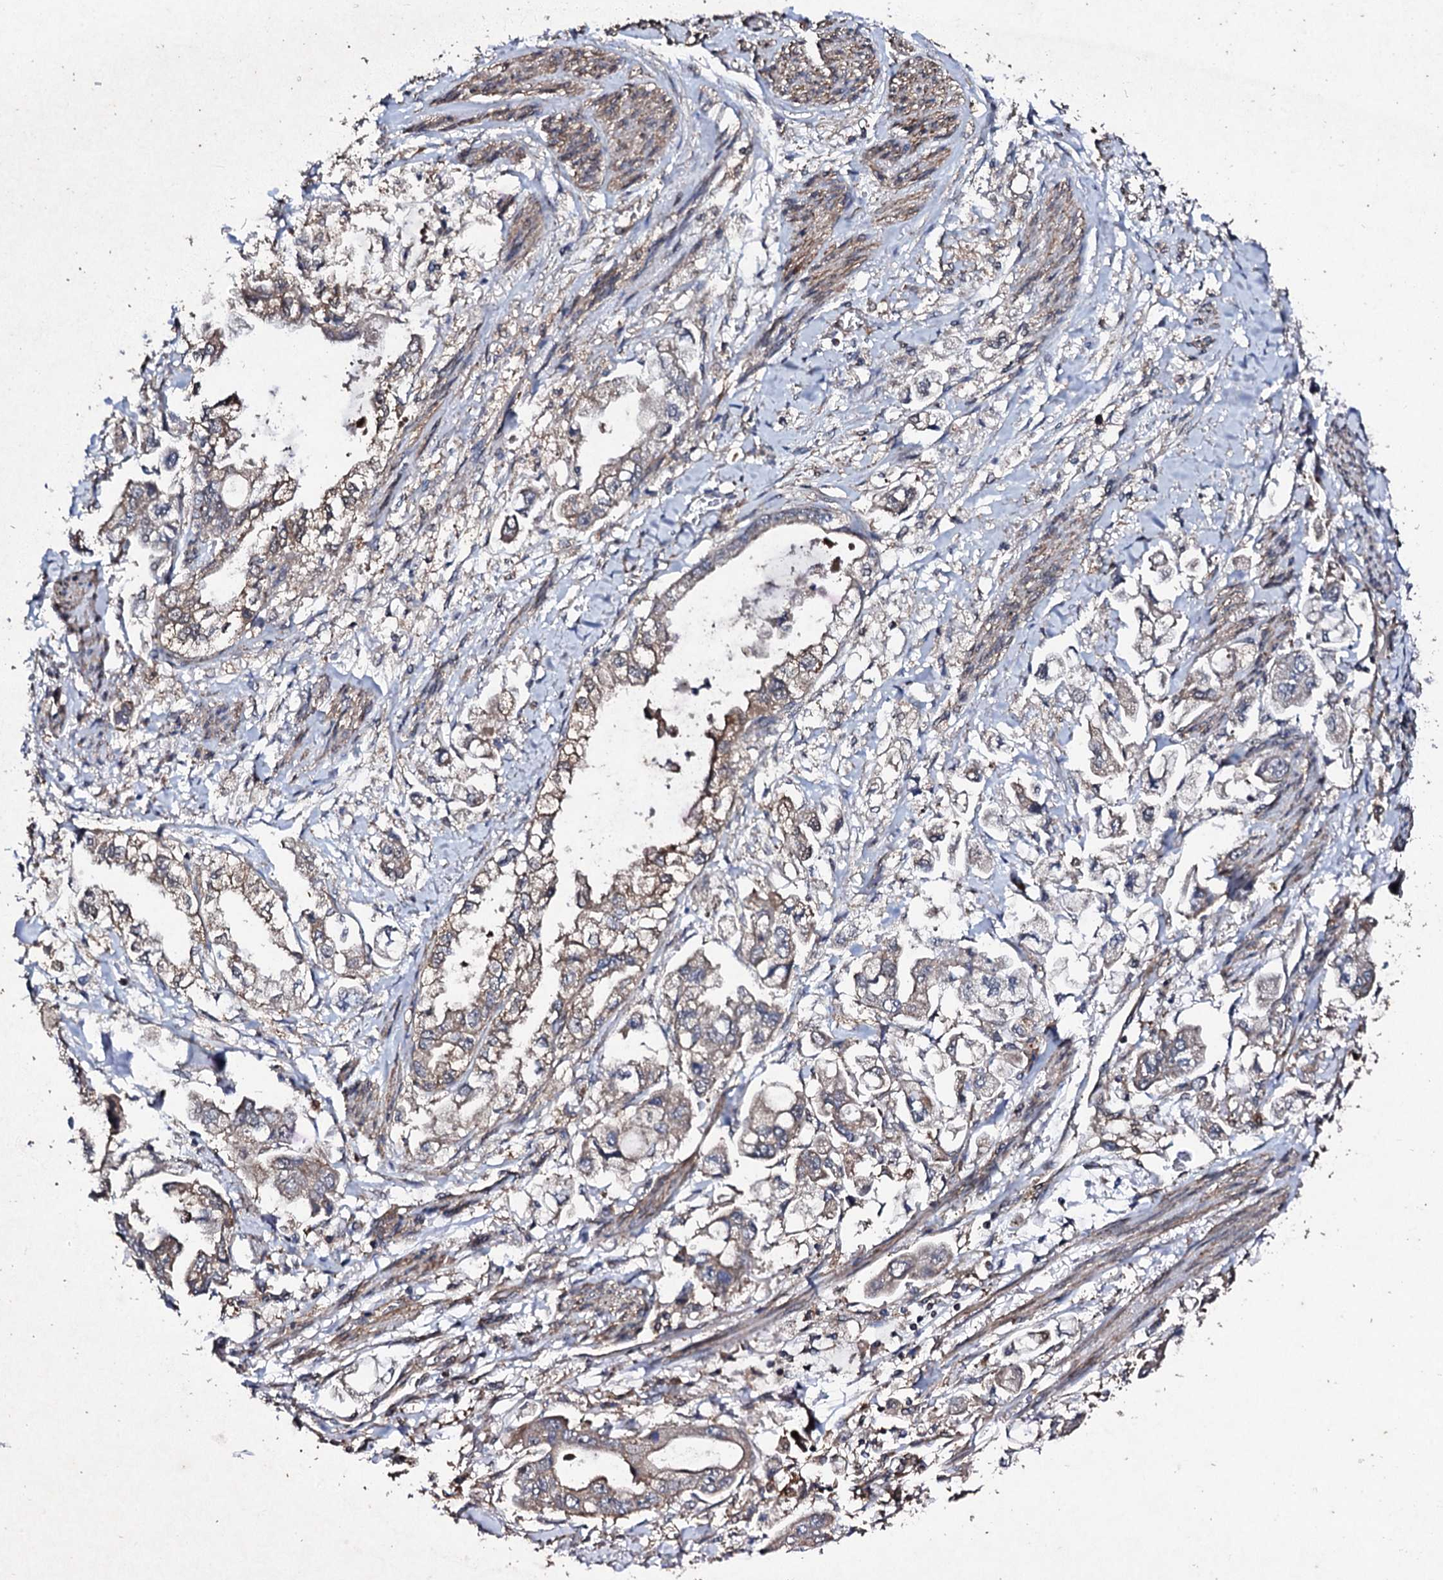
{"staining": {"intensity": "weak", "quantity": ">75%", "location": "cytoplasmic/membranous"}, "tissue": "stomach cancer", "cell_type": "Tumor cells", "image_type": "cancer", "snomed": [{"axis": "morphology", "description": "Adenocarcinoma, NOS"}, {"axis": "topography", "description": "Stomach"}], "caption": "A micrograph of stomach cancer (adenocarcinoma) stained for a protein exhibits weak cytoplasmic/membranous brown staining in tumor cells.", "gene": "MOCOS", "patient": {"sex": "male", "age": 62}}